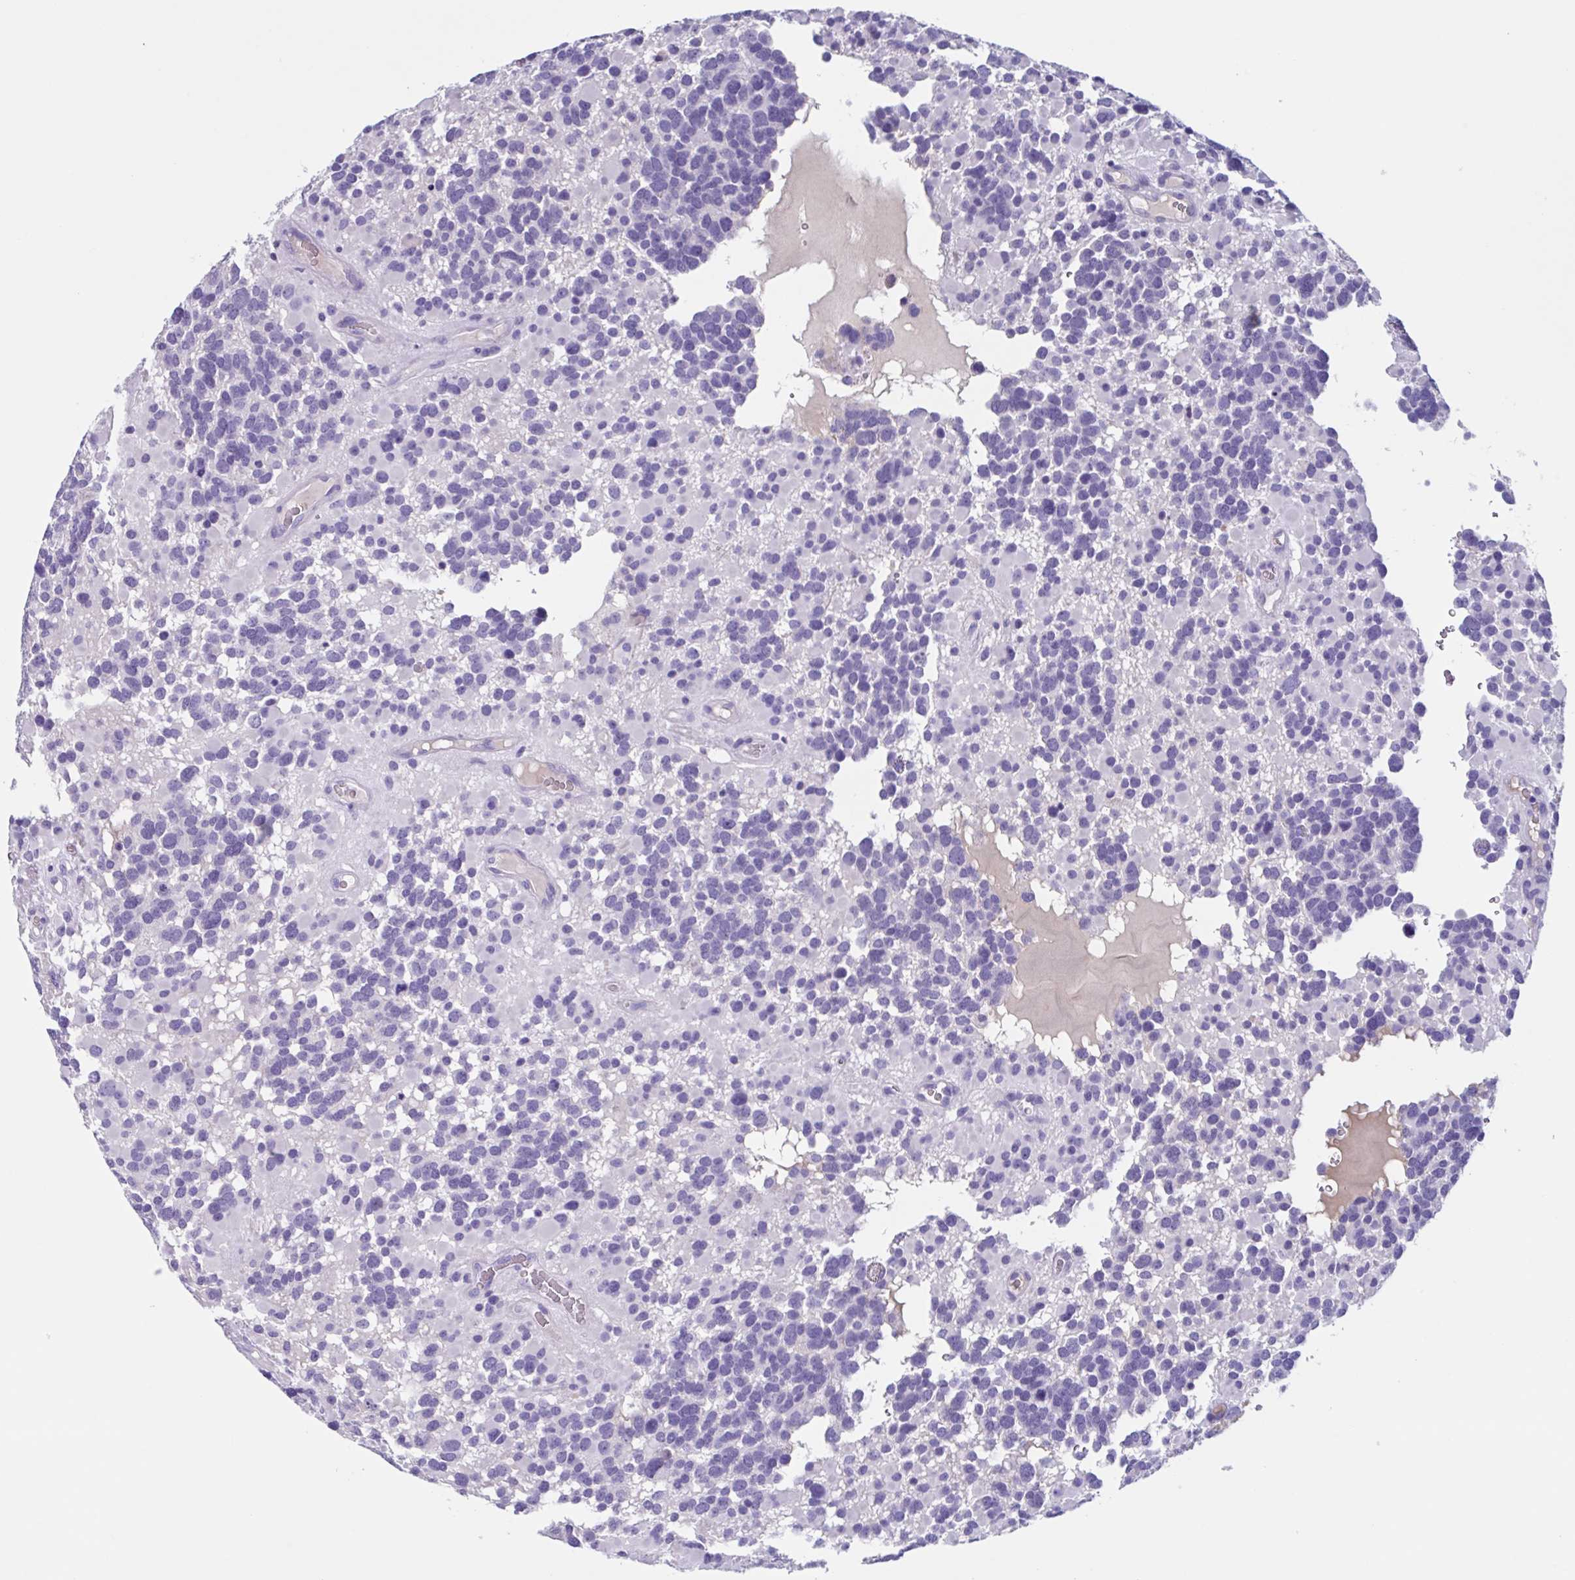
{"staining": {"intensity": "negative", "quantity": "none", "location": "none"}, "tissue": "glioma", "cell_type": "Tumor cells", "image_type": "cancer", "snomed": [{"axis": "morphology", "description": "Glioma, malignant, High grade"}, {"axis": "topography", "description": "Brain"}], "caption": "An immunohistochemistry image of malignant glioma (high-grade) is shown. There is no staining in tumor cells of malignant glioma (high-grade).", "gene": "USP35", "patient": {"sex": "female", "age": 40}}